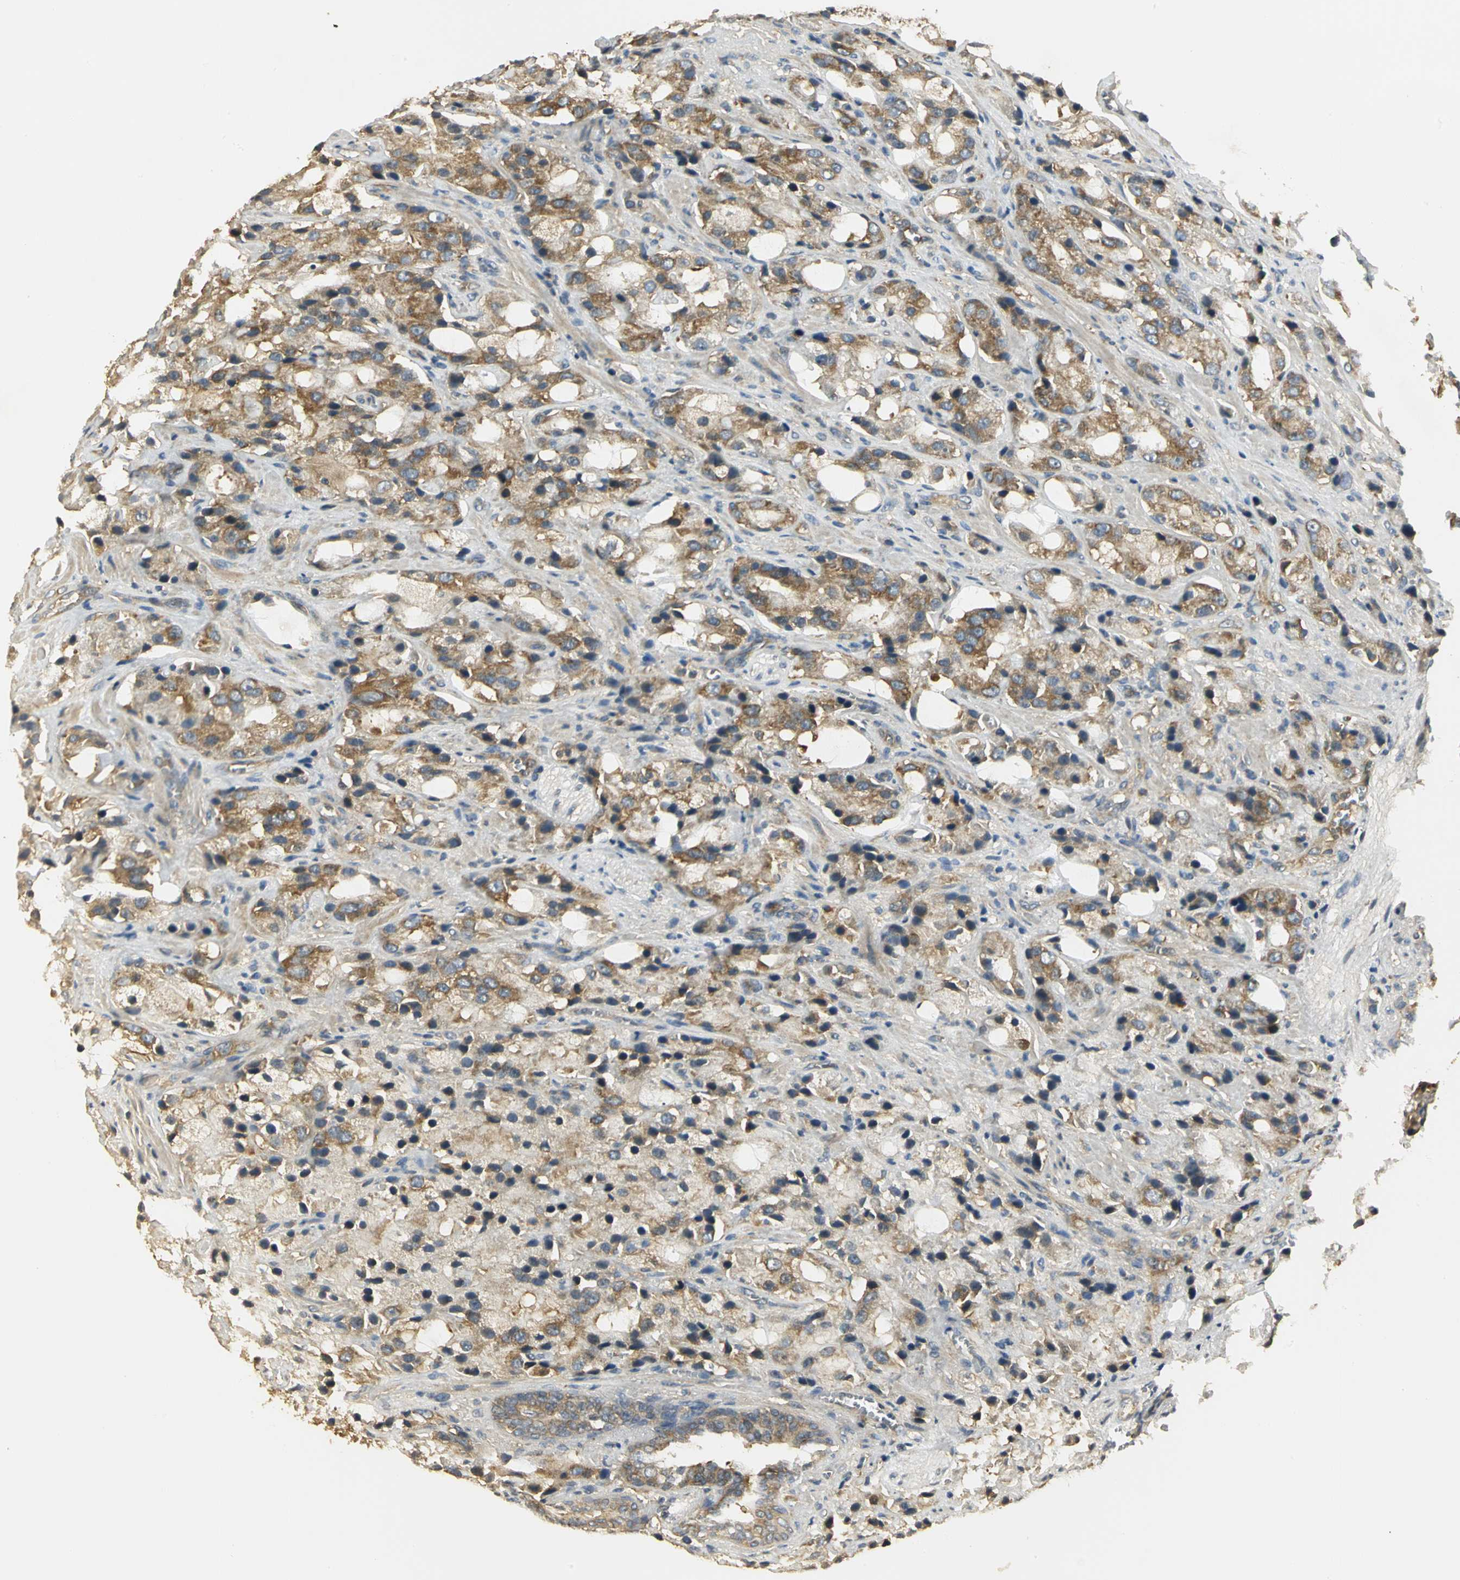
{"staining": {"intensity": "strong", "quantity": ">75%", "location": "cytoplasmic/membranous"}, "tissue": "prostate cancer", "cell_type": "Tumor cells", "image_type": "cancer", "snomed": [{"axis": "morphology", "description": "Adenocarcinoma, High grade"}, {"axis": "topography", "description": "Prostate"}], "caption": "Prostate cancer (adenocarcinoma (high-grade)) stained with a brown dye demonstrates strong cytoplasmic/membranous positive expression in approximately >75% of tumor cells.", "gene": "RARS1", "patient": {"sex": "male", "age": 70}}